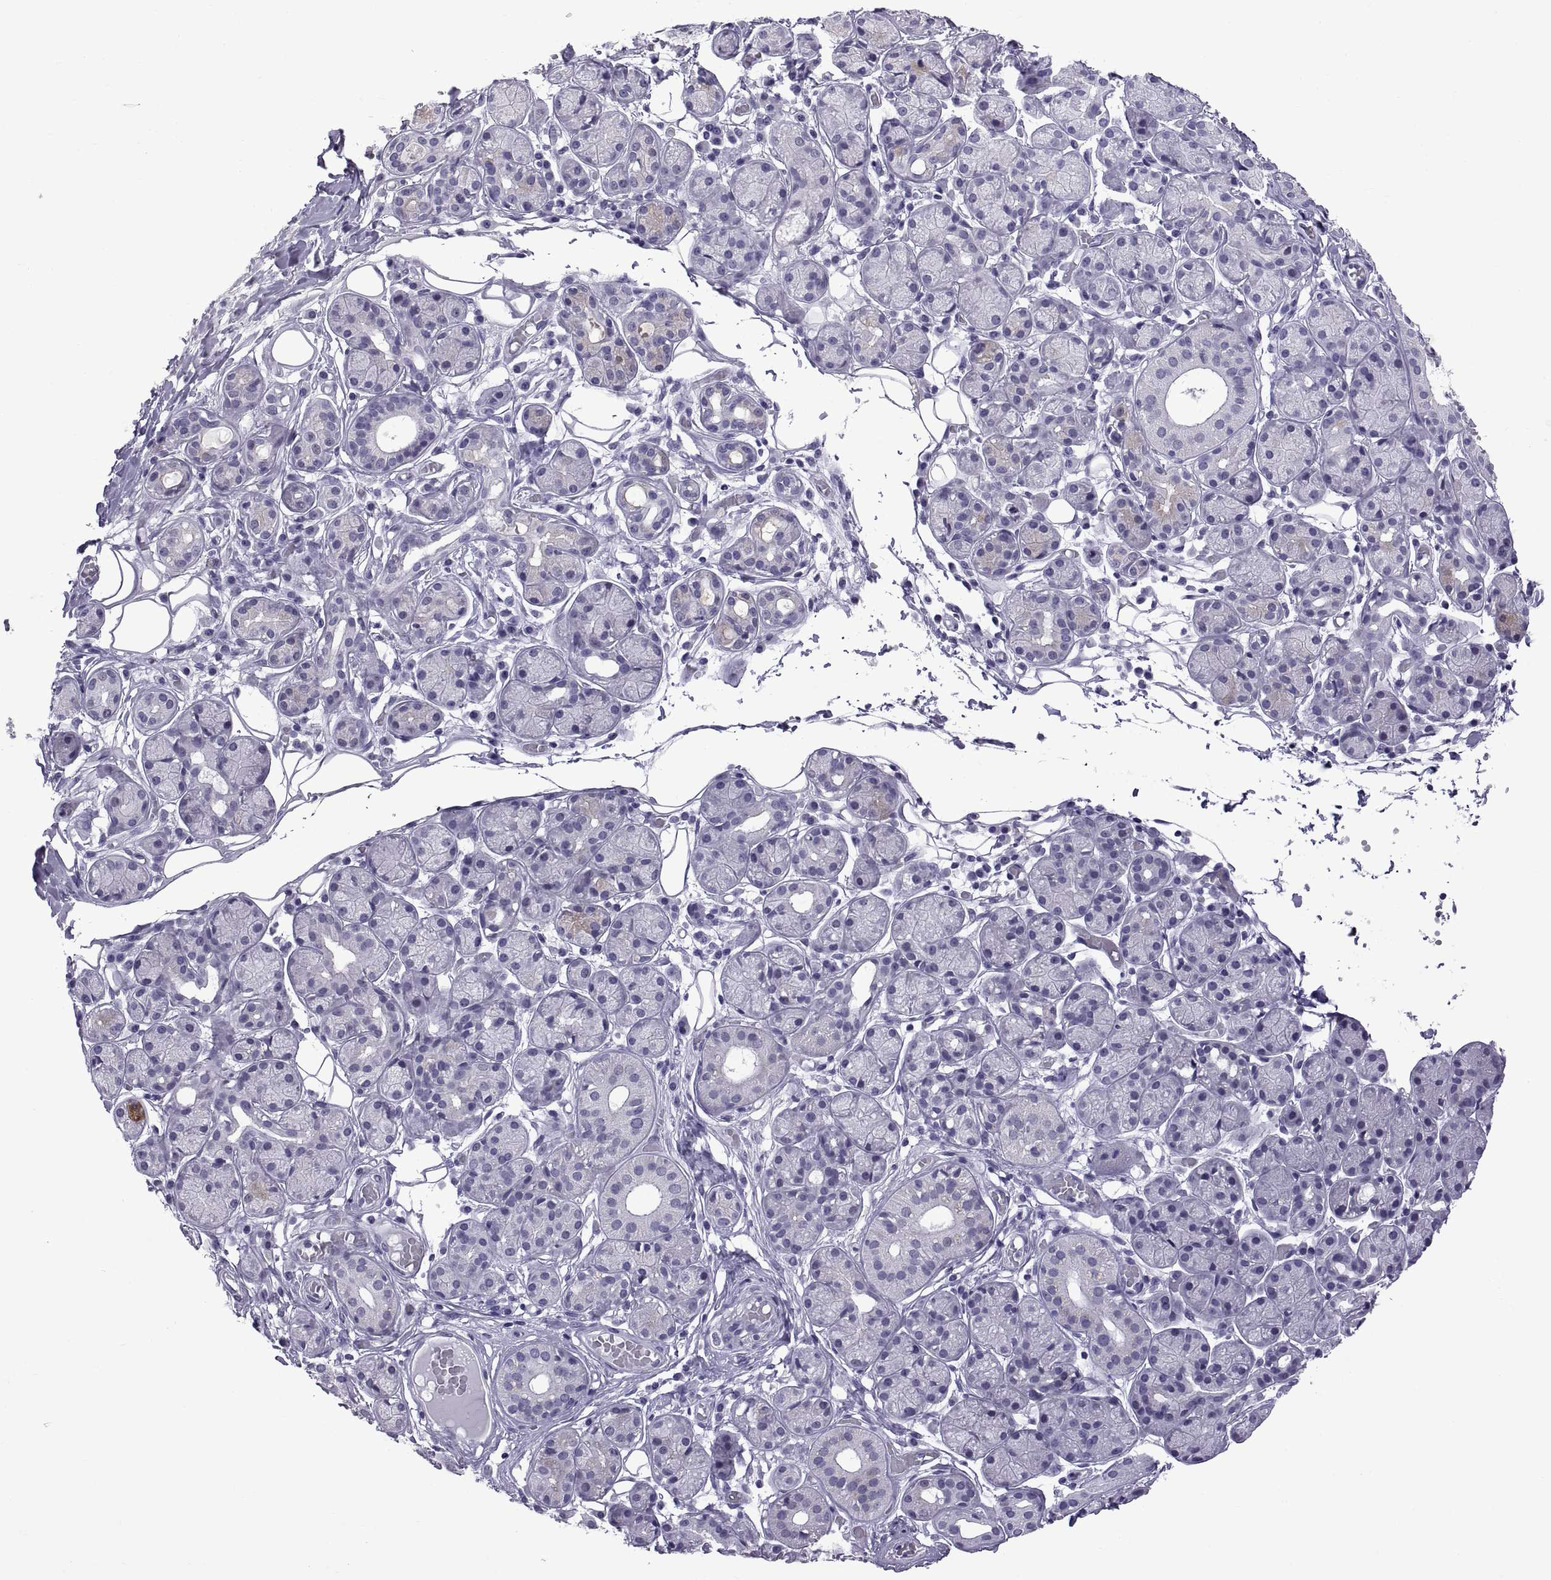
{"staining": {"intensity": "negative", "quantity": "none", "location": "none"}, "tissue": "salivary gland", "cell_type": "Glandular cells", "image_type": "normal", "snomed": [{"axis": "morphology", "description": "Normal tissue, NOS"}, {"axis": "topography", "description": "Salivary gland"}, {"axis": "topography", "description": "Peripheral nerve tissue"}], "caption": "IHC photomicrograph of normal human salivary gland stained for a protein (brown), which shows no positivity in glandular cells.", "gene": "C3orf22", "patient": {"sex": "male", "age": 71}}